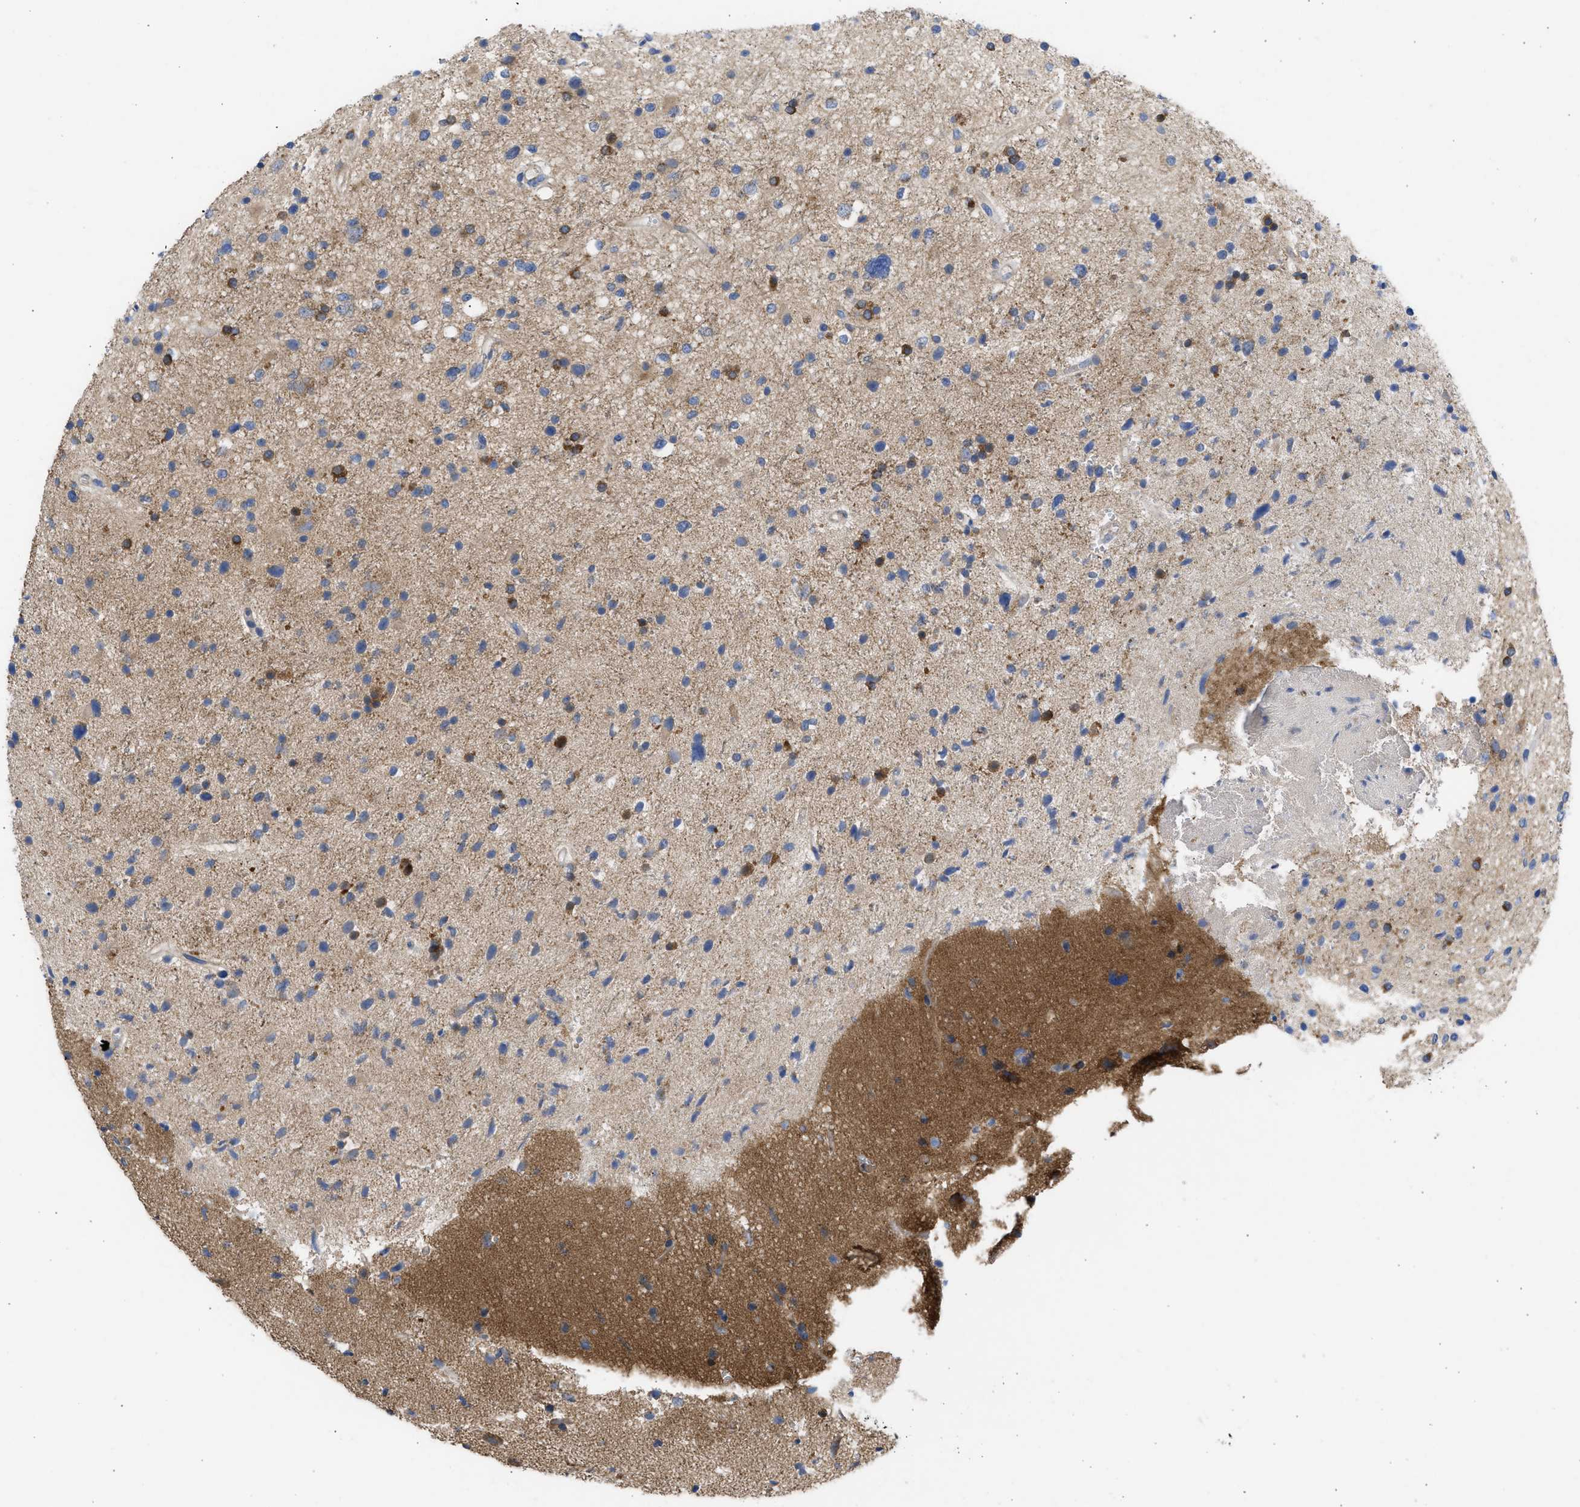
{"staining": {"intensity": "strong", "quantity": "<25%", "location": "cytoplasmic/membranous"}, "tissue": "glioma", "cell_type": "Tumor cells", "image_type": "cancer", "snomed": [{"axis": "morphology", "description": "Glioma, malignant, High grade"}, {"axis": "topography", "description": "Brain"}], "caption": "Glioma stained with DAB immunohistochemistry reveals medium levels of strong cytoplasmic/membranous staining in about <25% of tumor cells.", "gene": "BTG3", "patient": {"sex": "male", "age": 33}}